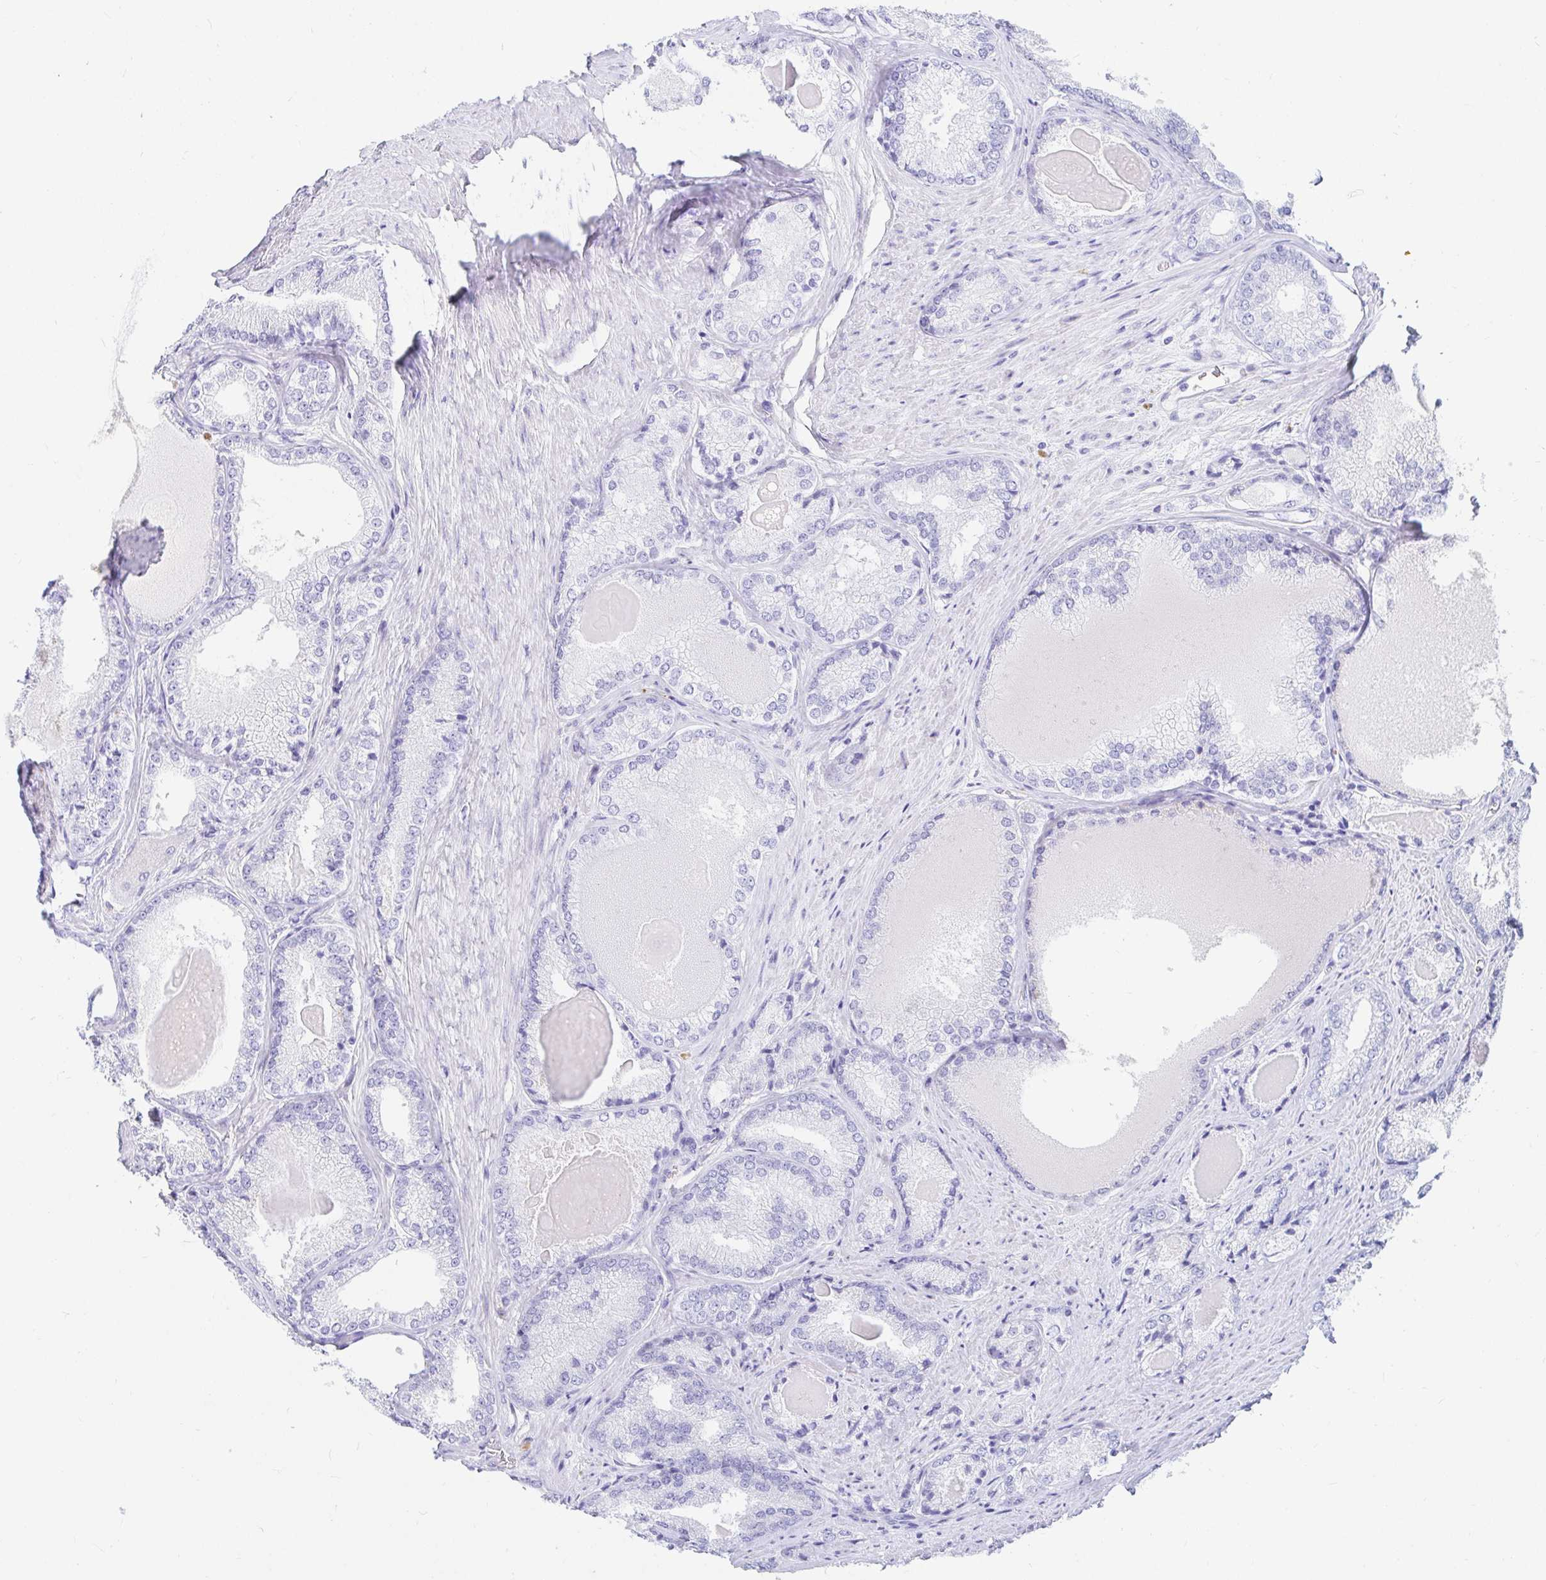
{"staining": {"intensity": "negative", "quantity": "none", "location": "none"}, "tissue": "prostate cancer", "cell_type": "Tumor cells", "image_type": "cancer", "snomed": [{"axis": "morphology", "description": "Adenocarcinoma, NOS"}, {"axis": "morphology", "description": "Adenocarcinoma, Low grade"}, {"axis": "topography", "description": "Prostate"}], "caption": "DAB immunohistochemical staining of human prostate cancer (adenocarcinoma) demonstrates no significant staining in tumor cells.", "gene": "OR6T1", "patient": {"sex": "male", "age": 68}}